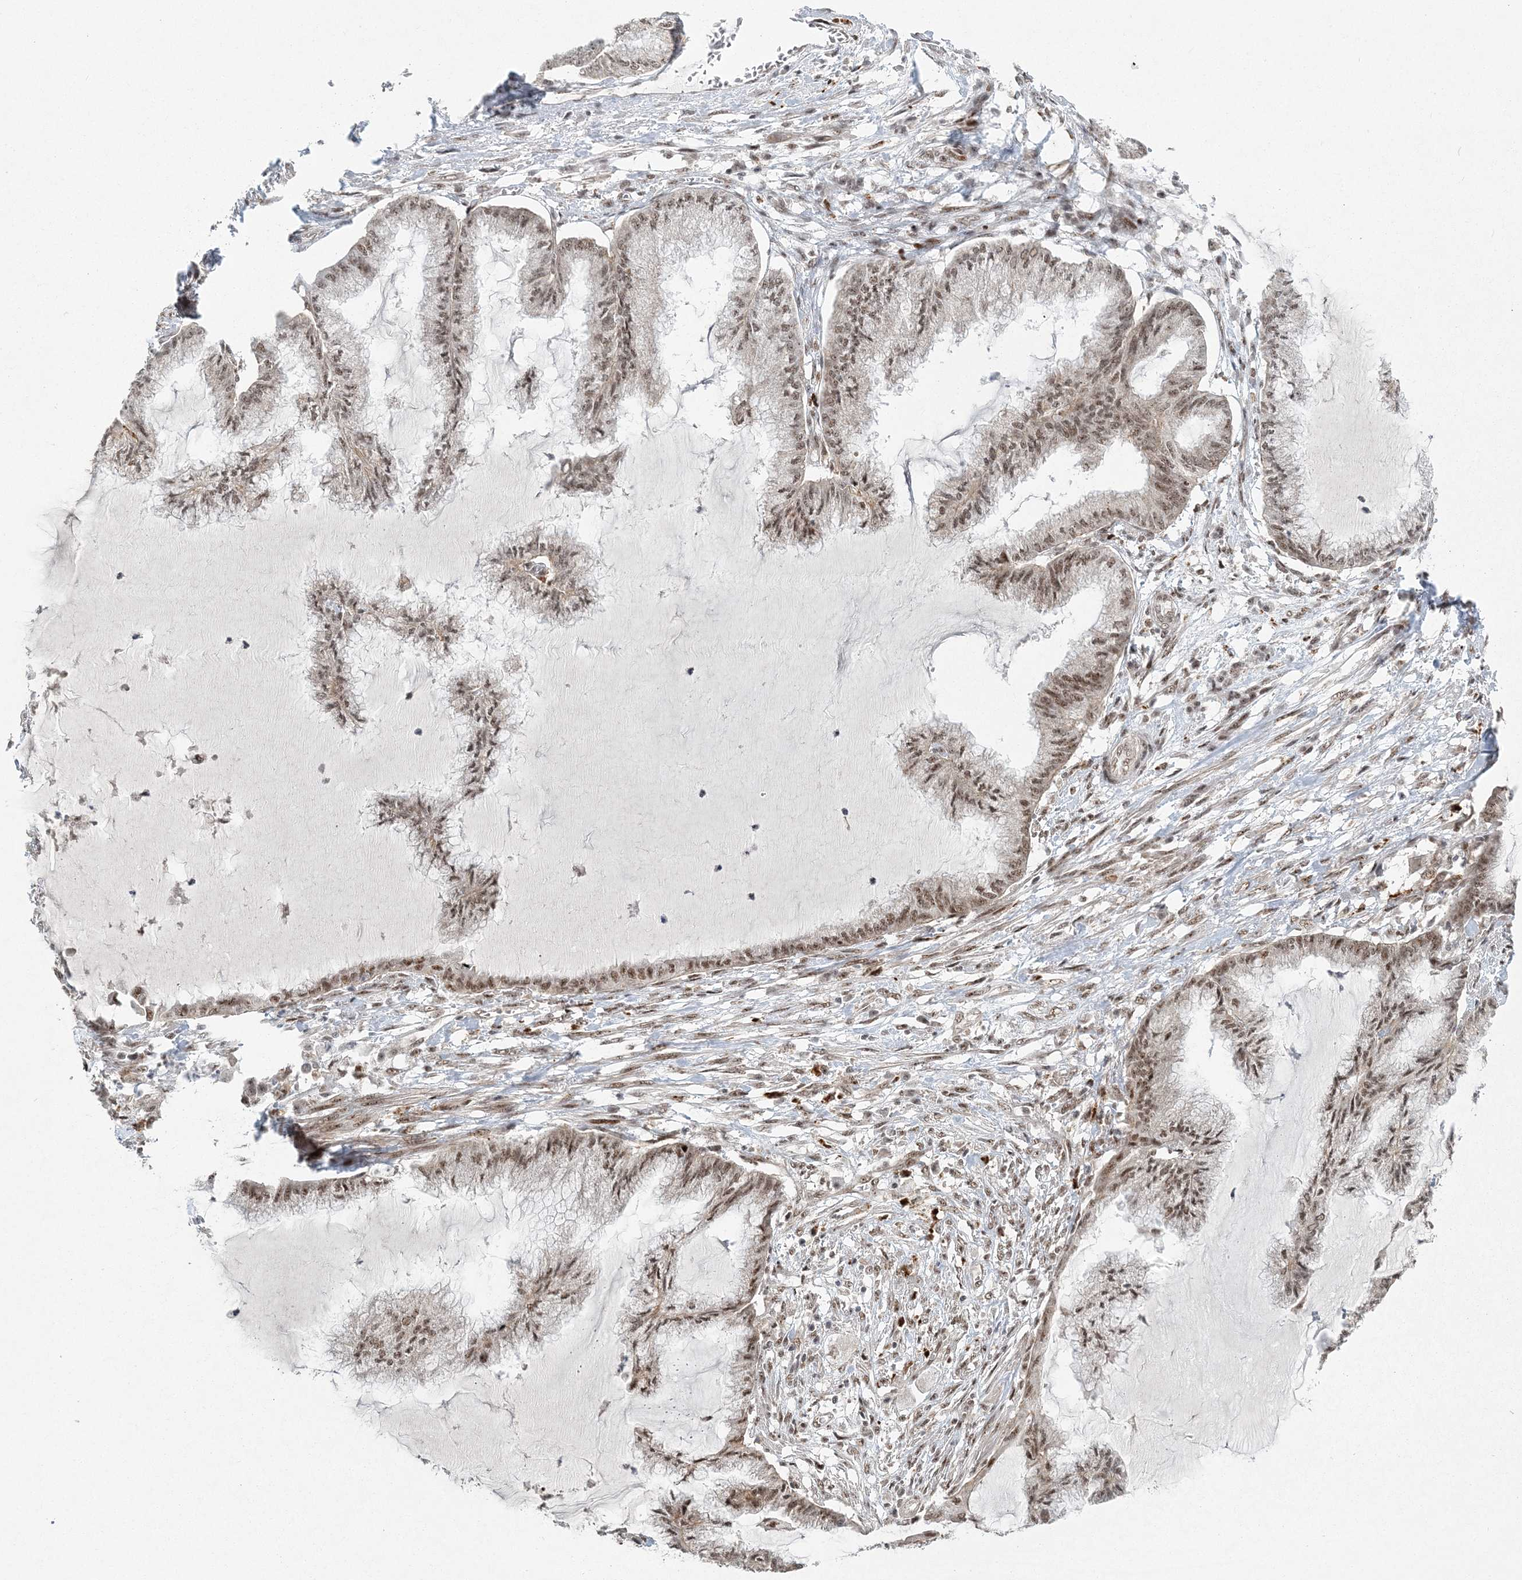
{"staining": {"intensity": "moderate", "quantity": ">75%", "location": "nuclear"}, "tissue": "endometrial cancer", "cell_type": "Tumor cells", "image_type": "cancer", "snomed": [{"axis": "morphology", "description": "Adenocarcinoma, NOS"}, {"axis": "topography", "description": "Endometrium"}], "caption": "A brown stain highlights moderate nuclear expression of a protein in endometrial cancer tumor cells.", "gene": "CWC22", "patient": {"sex": "female", "age": 86}}